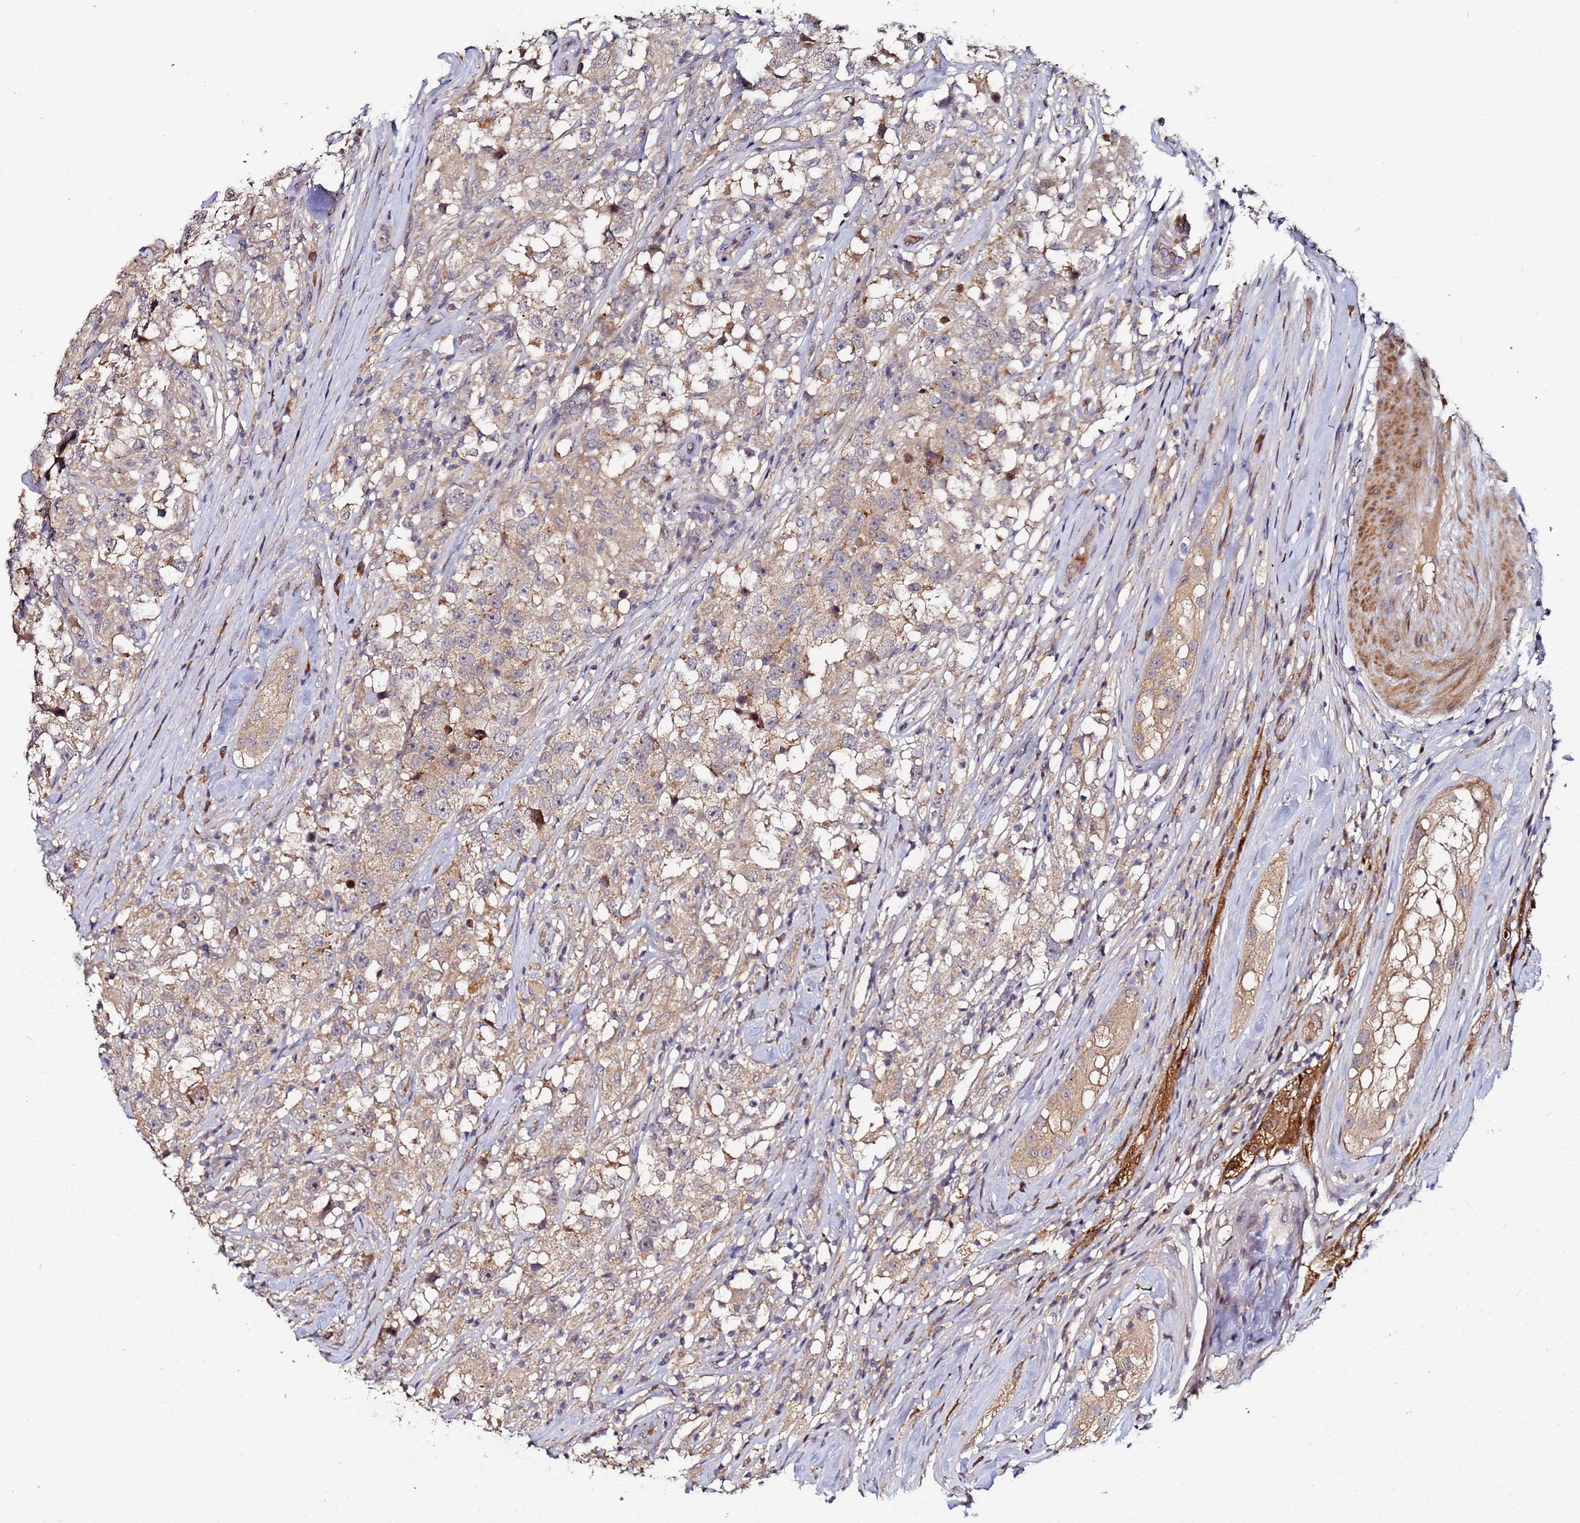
{"staining": {"intensity": "weak", "quantity": ">75%", "location": "cytoplasmic/membranous"}, "tissue": "testis cancer", "cell_type": "Tumor cells", "image_type": "cancer", "snomed": [{"axis": "morphology", "description": "Seminoma, NOS"}, {"axis": "topography", "description": "Testis"}], "caption": "Human testis cancer (seminoma) stained with a brown dye exhibits weak cytoplasmic/membranous positive positivity in approximately >75% of tumor cells.", "gene": "OSER1", "patient": {"sex": "male", "age": 46}}